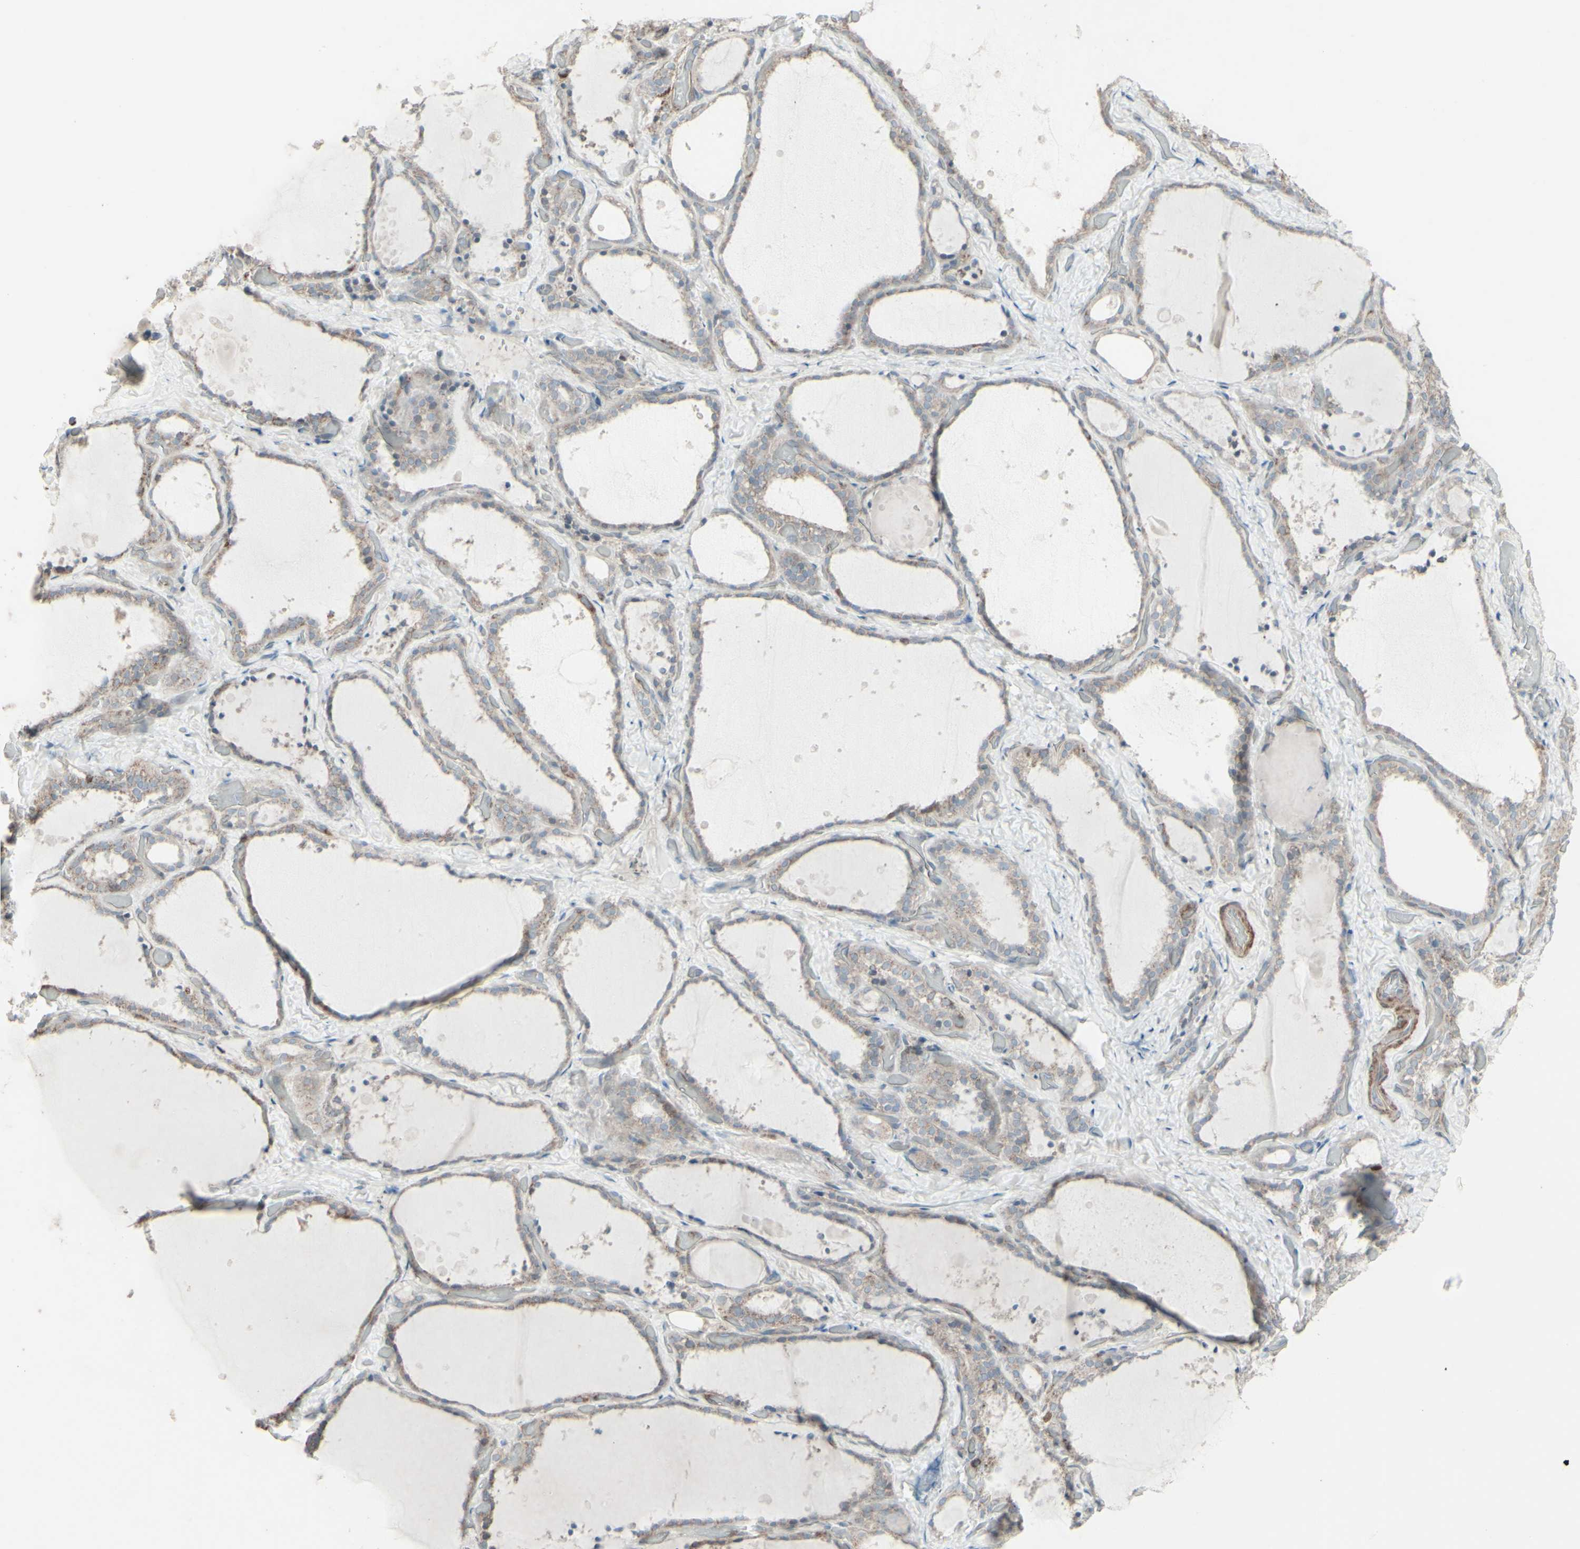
{"staining": {"intensity": "weak", "quantity": ">75%", "location": "cytoplasmic/membranous"}, "tissue": "thyroid gland", "cell_type": "Glandular cells", "image_type": "normal", "snomed": [{"axis": "morphology", "description": "Normal tissue, NOS"}, {"axis": "topography", "description": "Thyroid gland"}], "caption": "The histopathology image exhibits a brown stain indicating the presence of a protein in the cytoplasmic/membranous of glandular cells in thyroid gland. Nuclei are stained in blue.", "gene": "GMNN", "patient": {"sex": "female", "age": 44}}